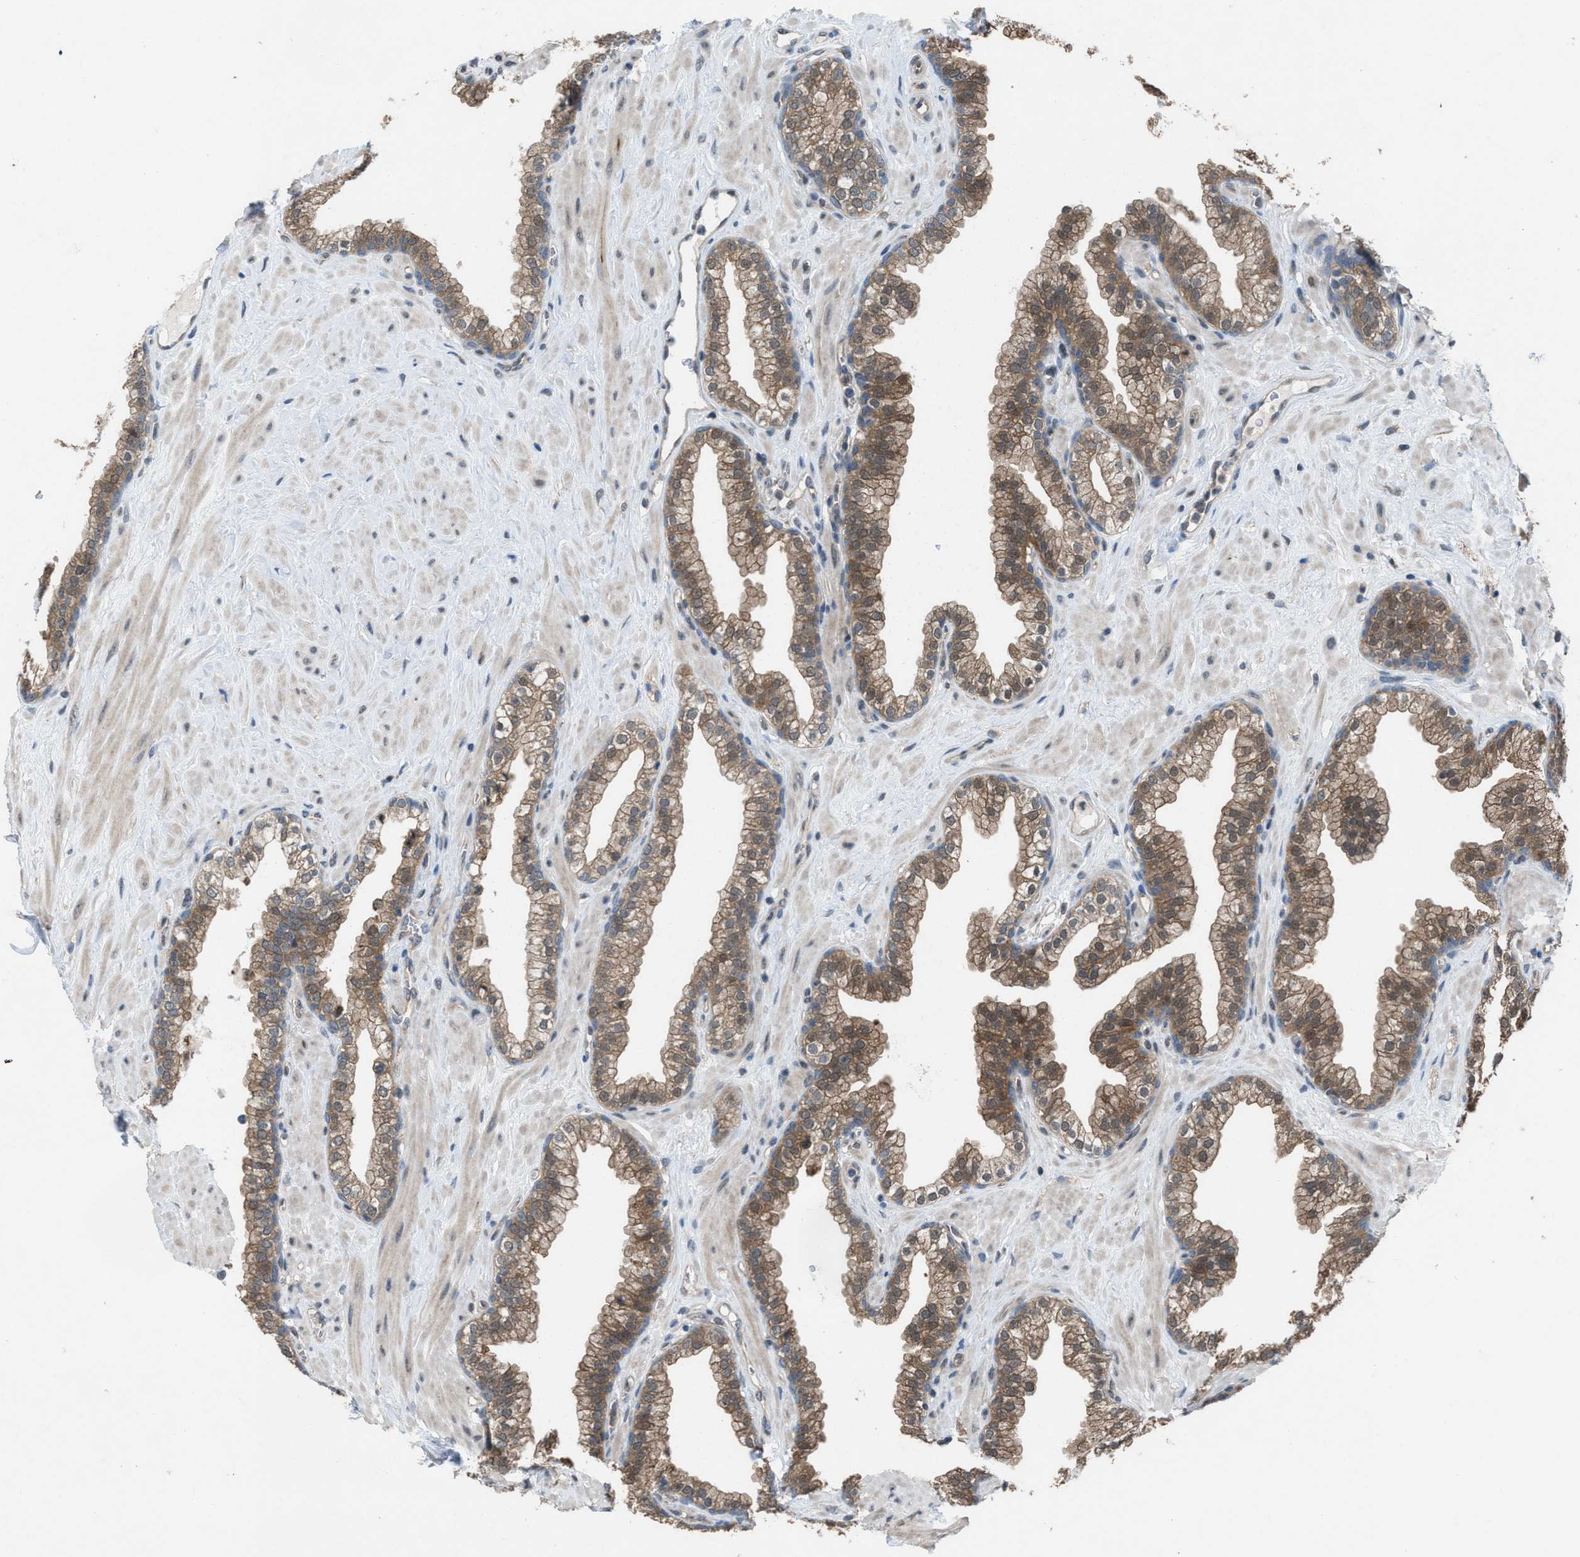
{"staining": {"intensity": "weak", "quantity": ">75%", "location": "cytoplasmic/membranous"}, "tissue": "prostate", "cell_type": "Glandular cells", "image_type": "normal", "snomed": [{"axis": "morphology", "description": "Normal tissue, NOS"}, {"axis": "morphology", "description": "Urothelial carcinoma, Low grade"}, {"axis": "topography", "description": "Urinary bladder"}, {"axis": "topography", "description": "Prostate"}], "caption": "This is a histology image of IHC staining of normal prostate, which shows weak expression in the cytoplasmic/membranous of glandular cells.", "gene": "PLAA", "patient": {"sex": "male", "age": 60}}